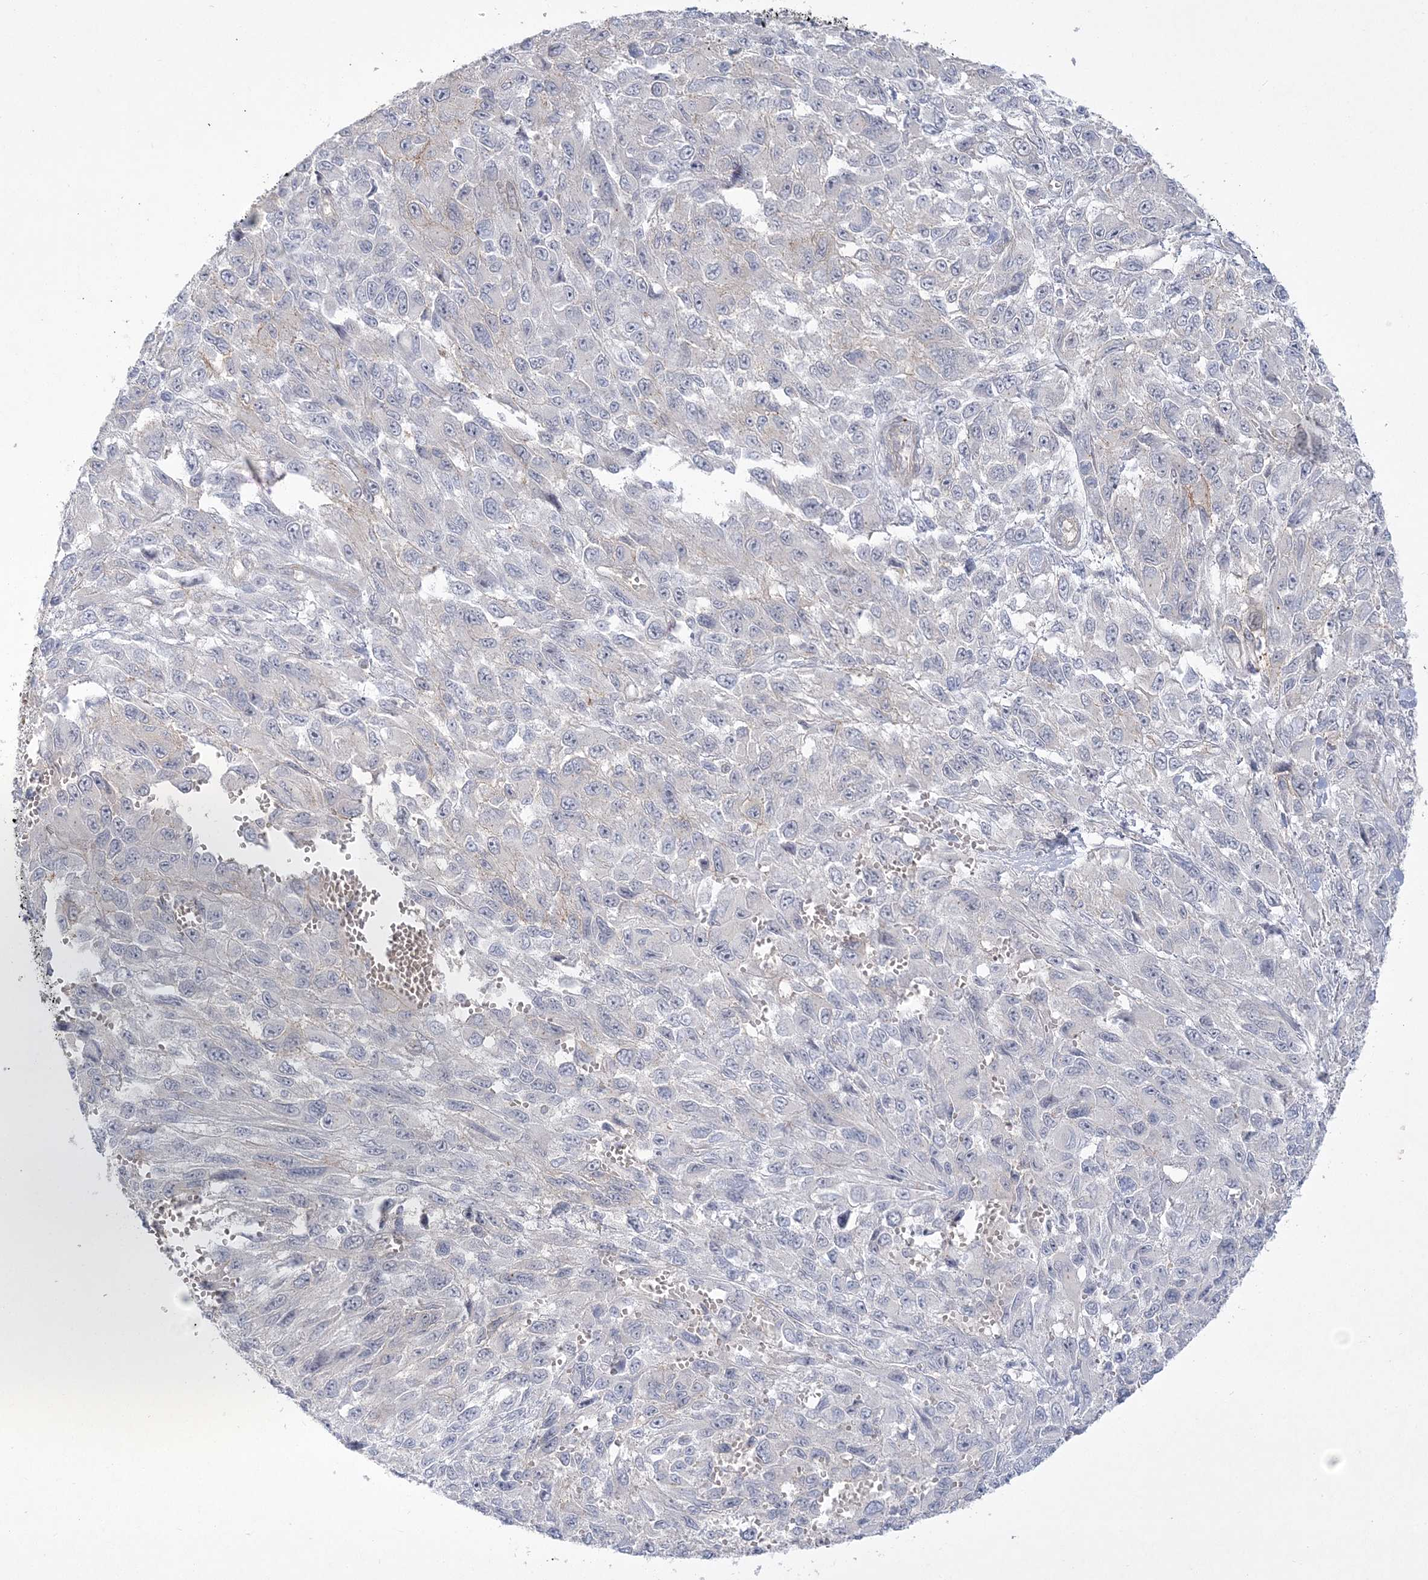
{"staining": {"intensity": "negative", "quantity": "none", "location": "none"}, "tissue": "melanoma", "cell_type": "Tumor cells", "image_type": "cancer", "snomed": [{"axis": "morphology", "description": "Malignant melanoma, NOS"}, {"axis": "topography", "description": "Skin"}], "caption": "Tumor cells show no significant positivity in melanoma.", "gene": "ADAMTS12", "patient": {"sex": "female", "age": 96}}